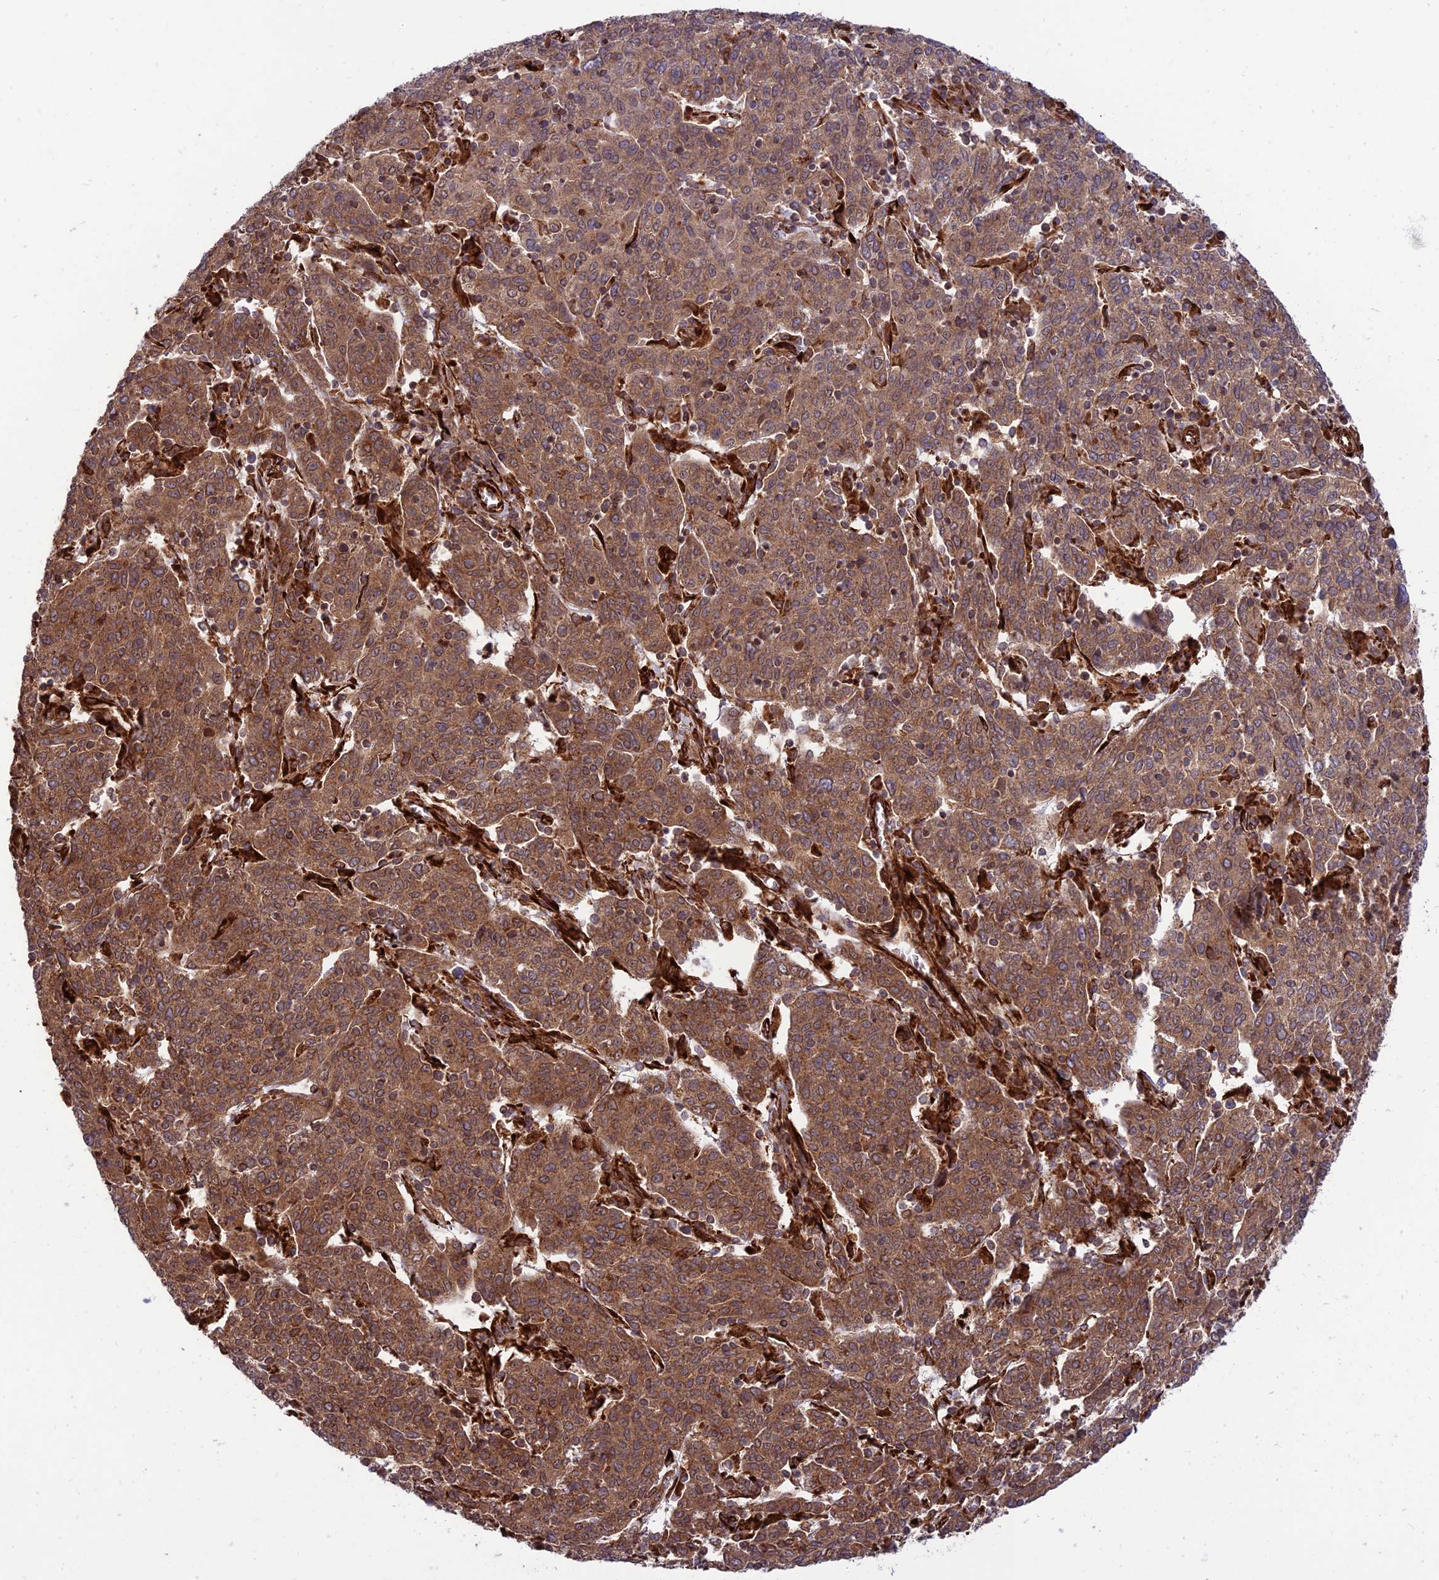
{"staining": {"intensity": "strong", "quantity": ">75%", "location": "cytoplasmic/membranous"}, "tissue": "cervical cancer", "cell_type": "Tumor cells", "image_type": "cancer", "snomed": [{"axis": "morphology", "description": "Squamous cell carcinoma, NOS"}, {"axis": "topography", "description": "Cervix"}], "caption": "Brown immunohistochemical staining in human cervical cancer exhibits strong cytoplasmic/membranous expression in approximately >75% of tumor cells. Immunohistochemistry stains the protein in brown and the nuclei are stained blue.", "gene": "CRTAP", "patient": {"sex": "female", "age": 67}}